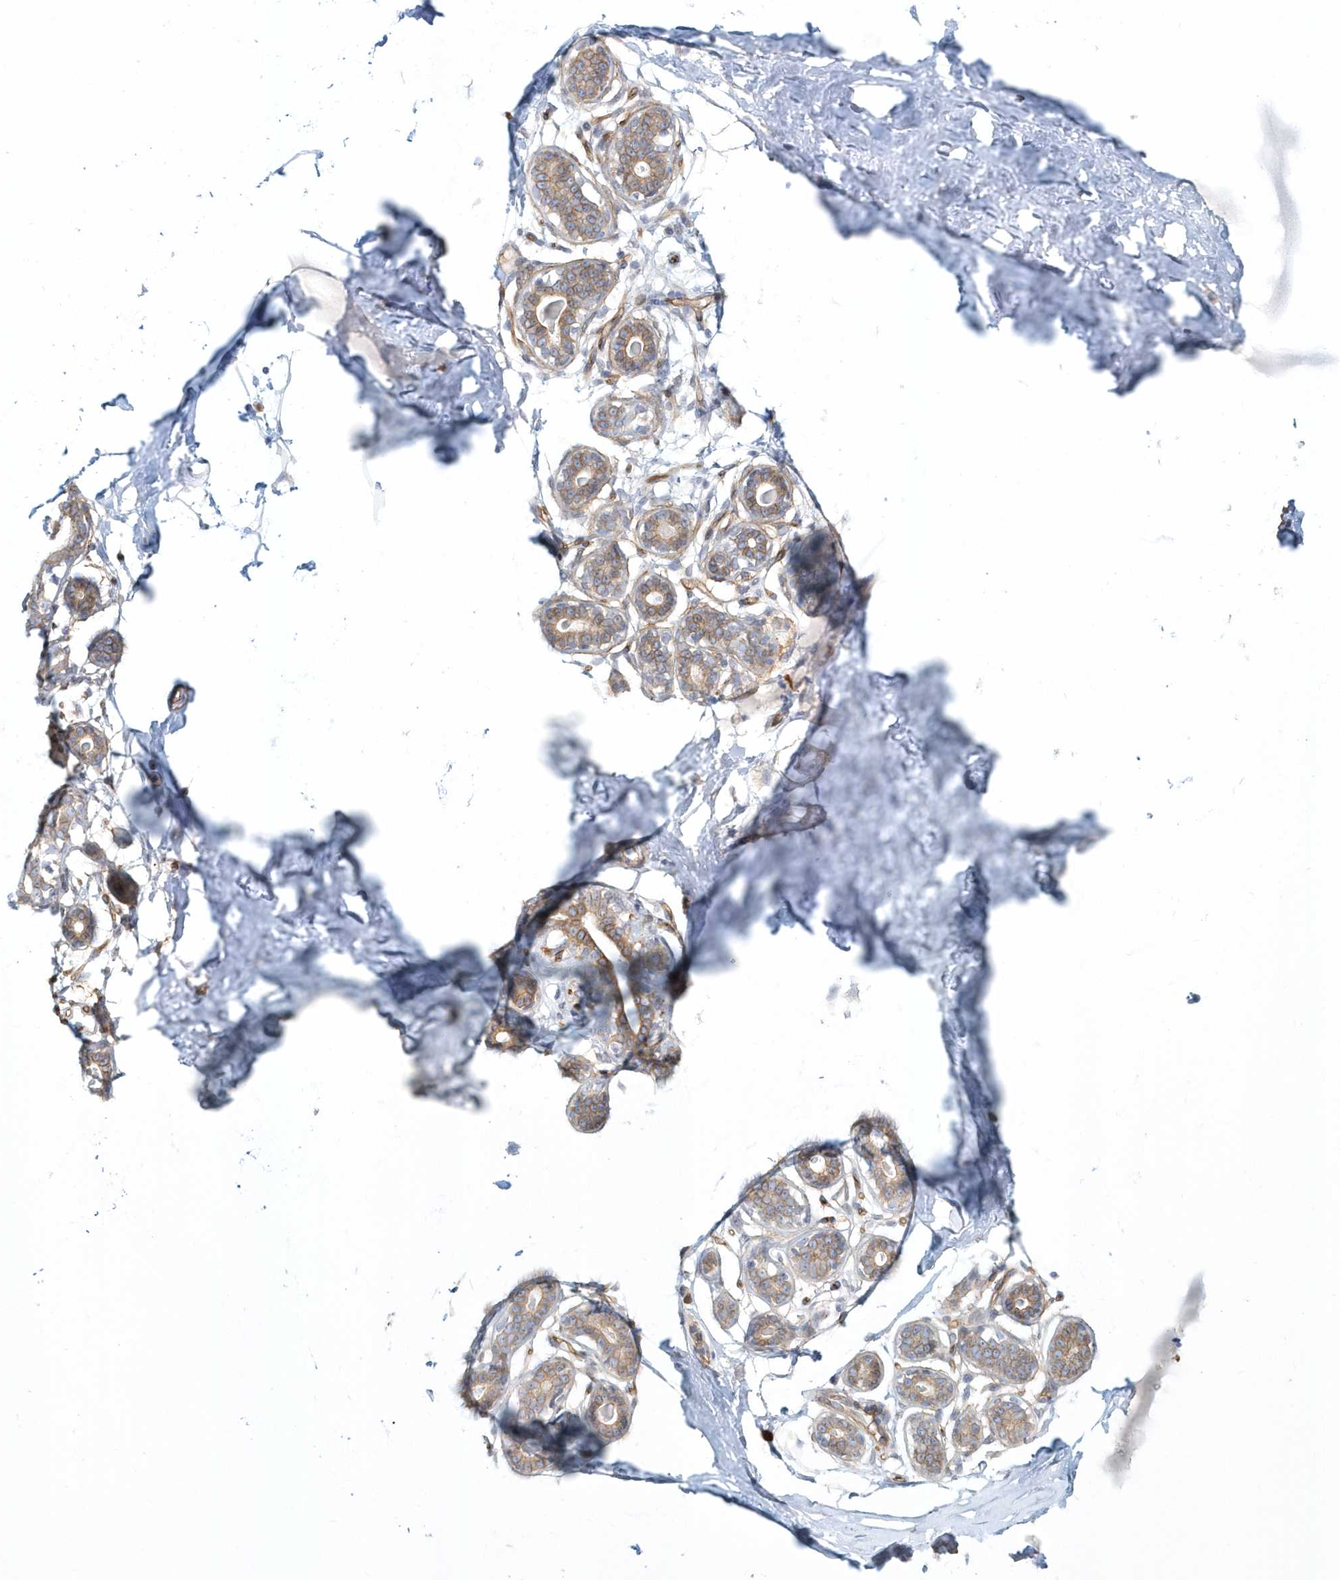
{"staining": {"intensity": "negative", "quantity": "none", "location": "none"}, "tissue": "breast", "cell_type": "Adipocytes", "image_type": "normal", "snomed": [{"axis": "morphology", "description": "Normal tissue, NOS"}, {"axis": "morphology", "description": "Adenoma, NOS"}, {"axis": "topography", "description": "Breast"}], "caption": "An immunohistochemistry image of unremarkable breast is shown. There is no staining in adipocytes of breast.", "gene": "DNAH1", "patient": {"sex": "female", "age": 23}}